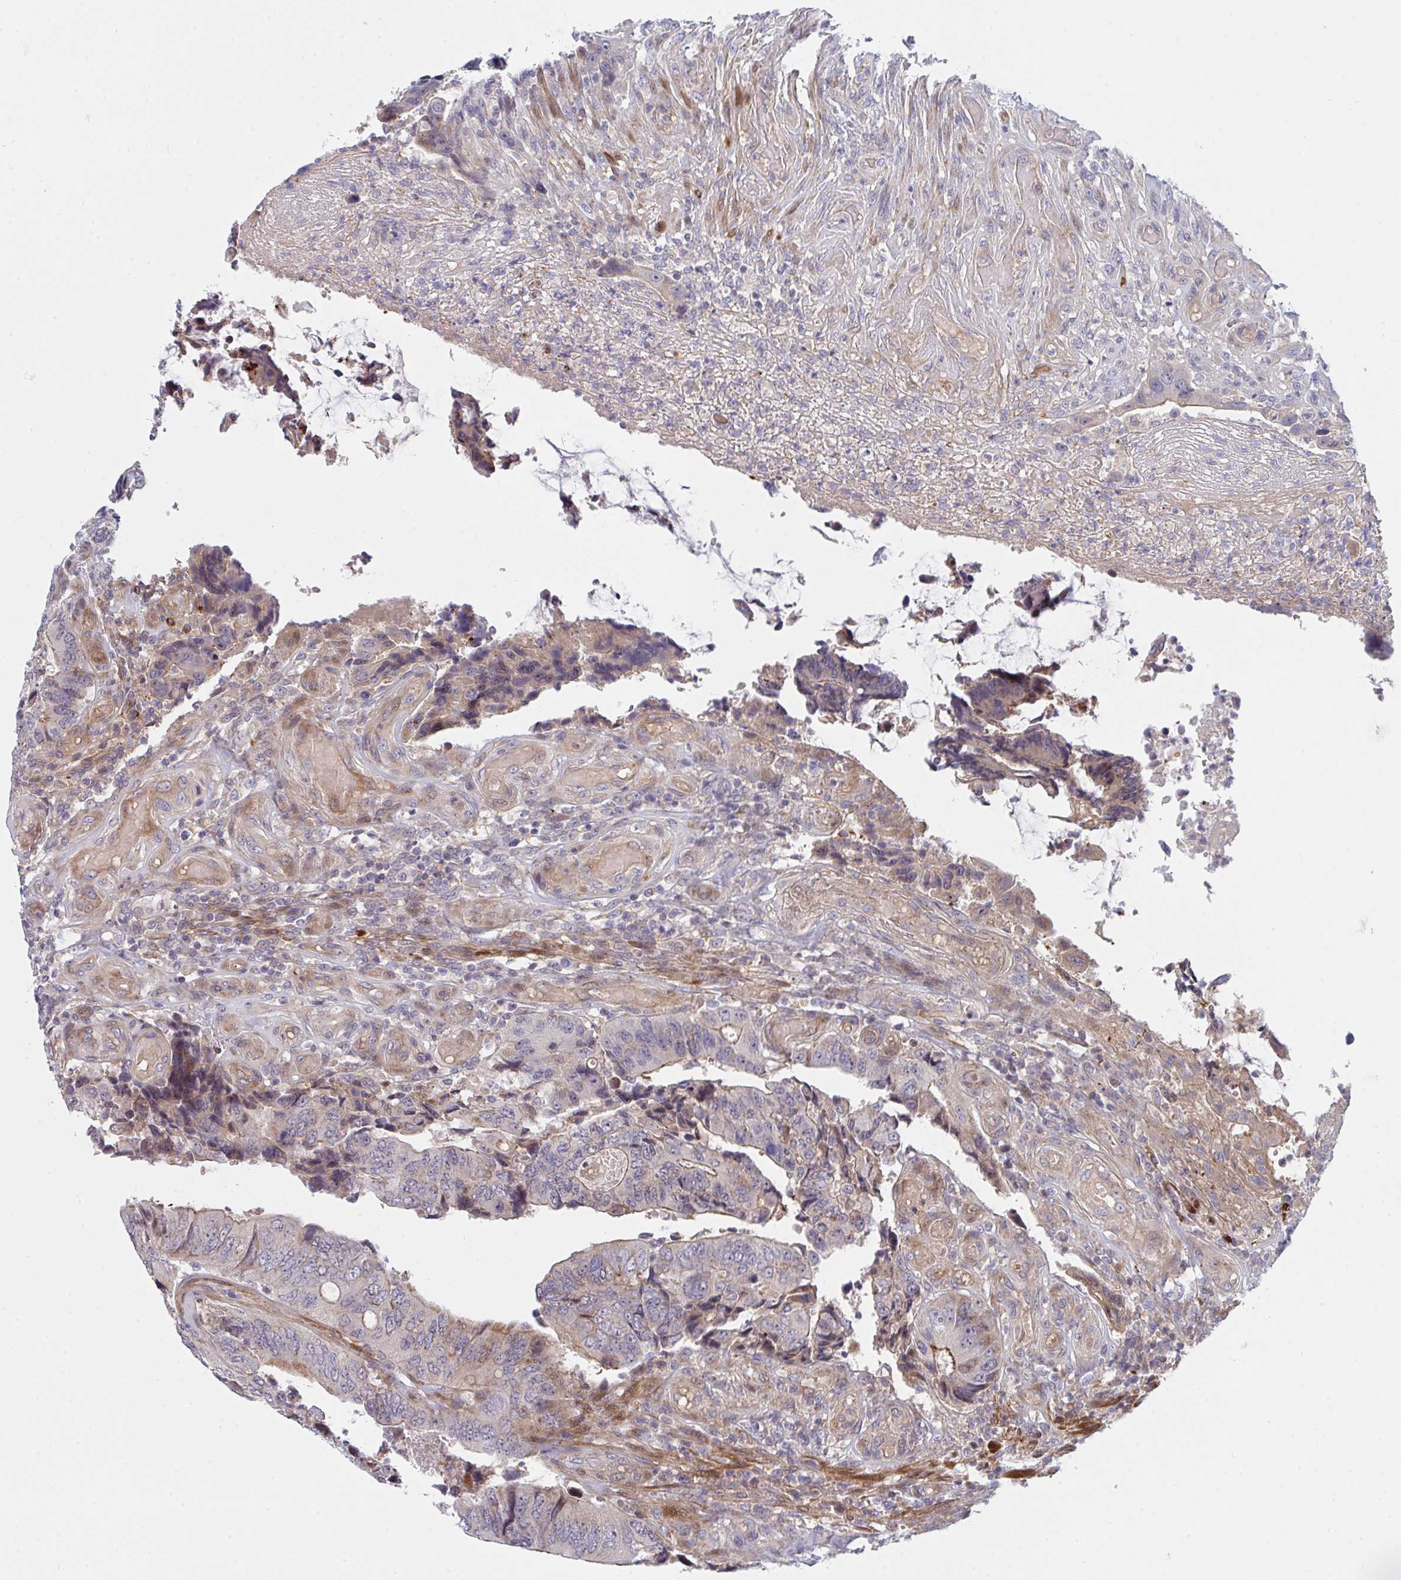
{"staining": {"intensity": "weak", "quantity": "<25%", "location": "cytoplasmic/membranous"}, "tissue": "colorectal cancer", "cell_type": "Tumor cells", "image_type": "cancer", "snomed": [{"axis": "morphology", "description": "Adenocarcinoma, NOS"}, {"axis": "topography", "description": "Colon"}], "caption": "The micrograph reveals no significant staining in tumor cells of adenocarcinoma (colorectal).", "gene": "TNFSF4", "patient": {"sex": "male", "age": 87}}